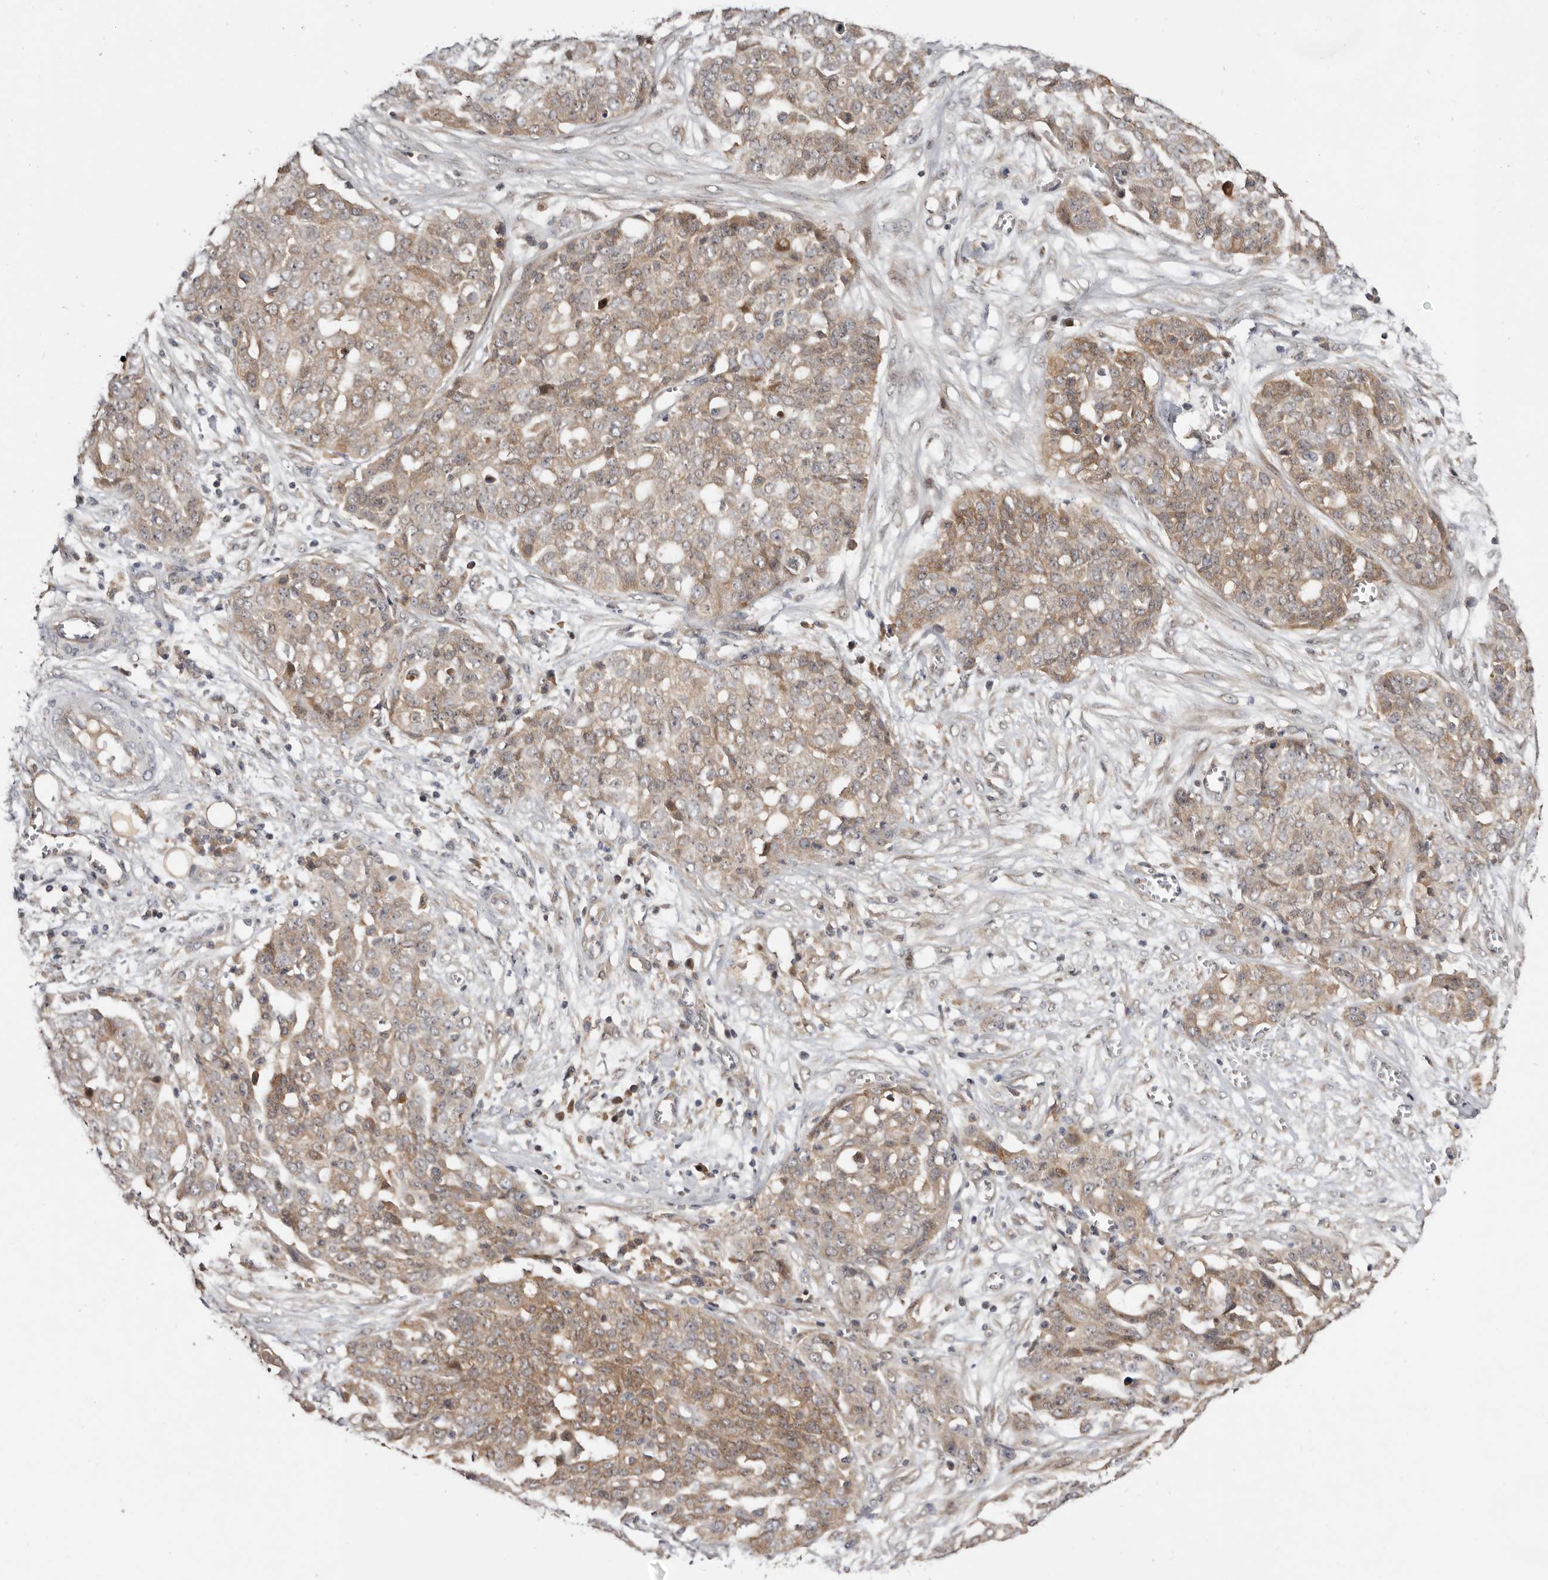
{"staining": {"intensity": "weak", "quantity": ">75%", "location": "cytoplasmic/membranous"}, "tissue": "ovarian cancer", "cell_type": "Tumor cells", "image_type": "cancer", "snomed": [{"axis": "morphology", "description": "Cystadenocarcinoma, serous, NOS"}, {"axis": "topography", "description": "Soft tissue"}, {"axis": "topography", "description": "Ovary"}], "caption": "This is a photomicrograph of IHC staining of ovarian cancer (serous cystadenocarcinoma), which shows weak positivity in the cytoplasmic/membranous of tumor cells.", "gene": "INAVA", "patient": {"sex": "female", "age": 57}}